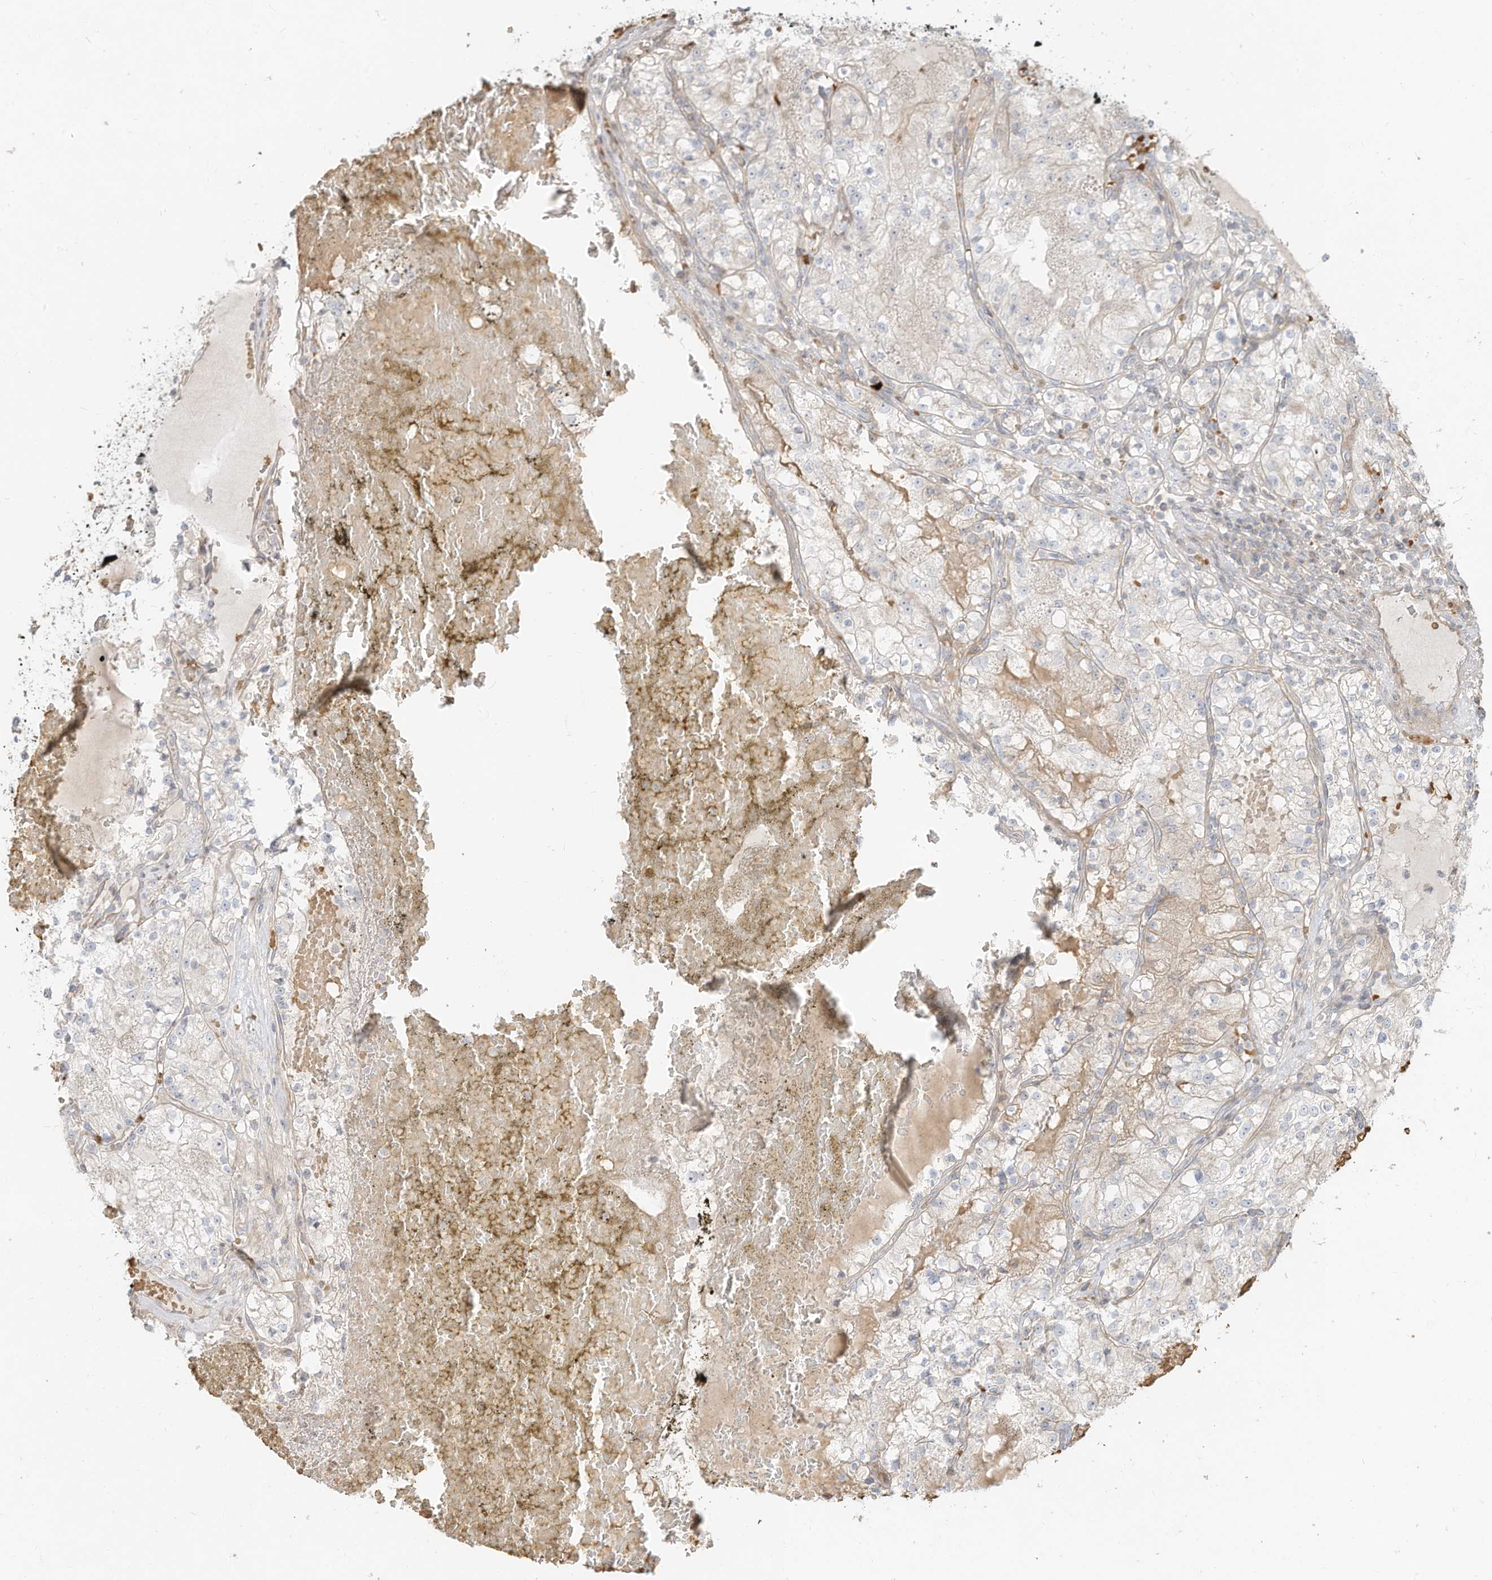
{"staining": {"intensity": "negative", "quantity": "none", "location": "none"}, "tissue": "renal cancer", "cell_type": "Tumor cells", "image_type": "cancer", "snomed": [{"axis": "morphology", "description": "Normal tissue, NOS"}, {"axis": "morphology", "description": "Adenocarcinoma, NOS"}, {"axis": "topography", "description": "Kidney"}], "caption": "Human renal cancer (adenocarcinoma) stained for a protein using immunohistochemistry (IHC) displays no expression in tumor cells.", "gene": "OFD1", "patient": {"sex": "male", "age": 68}}